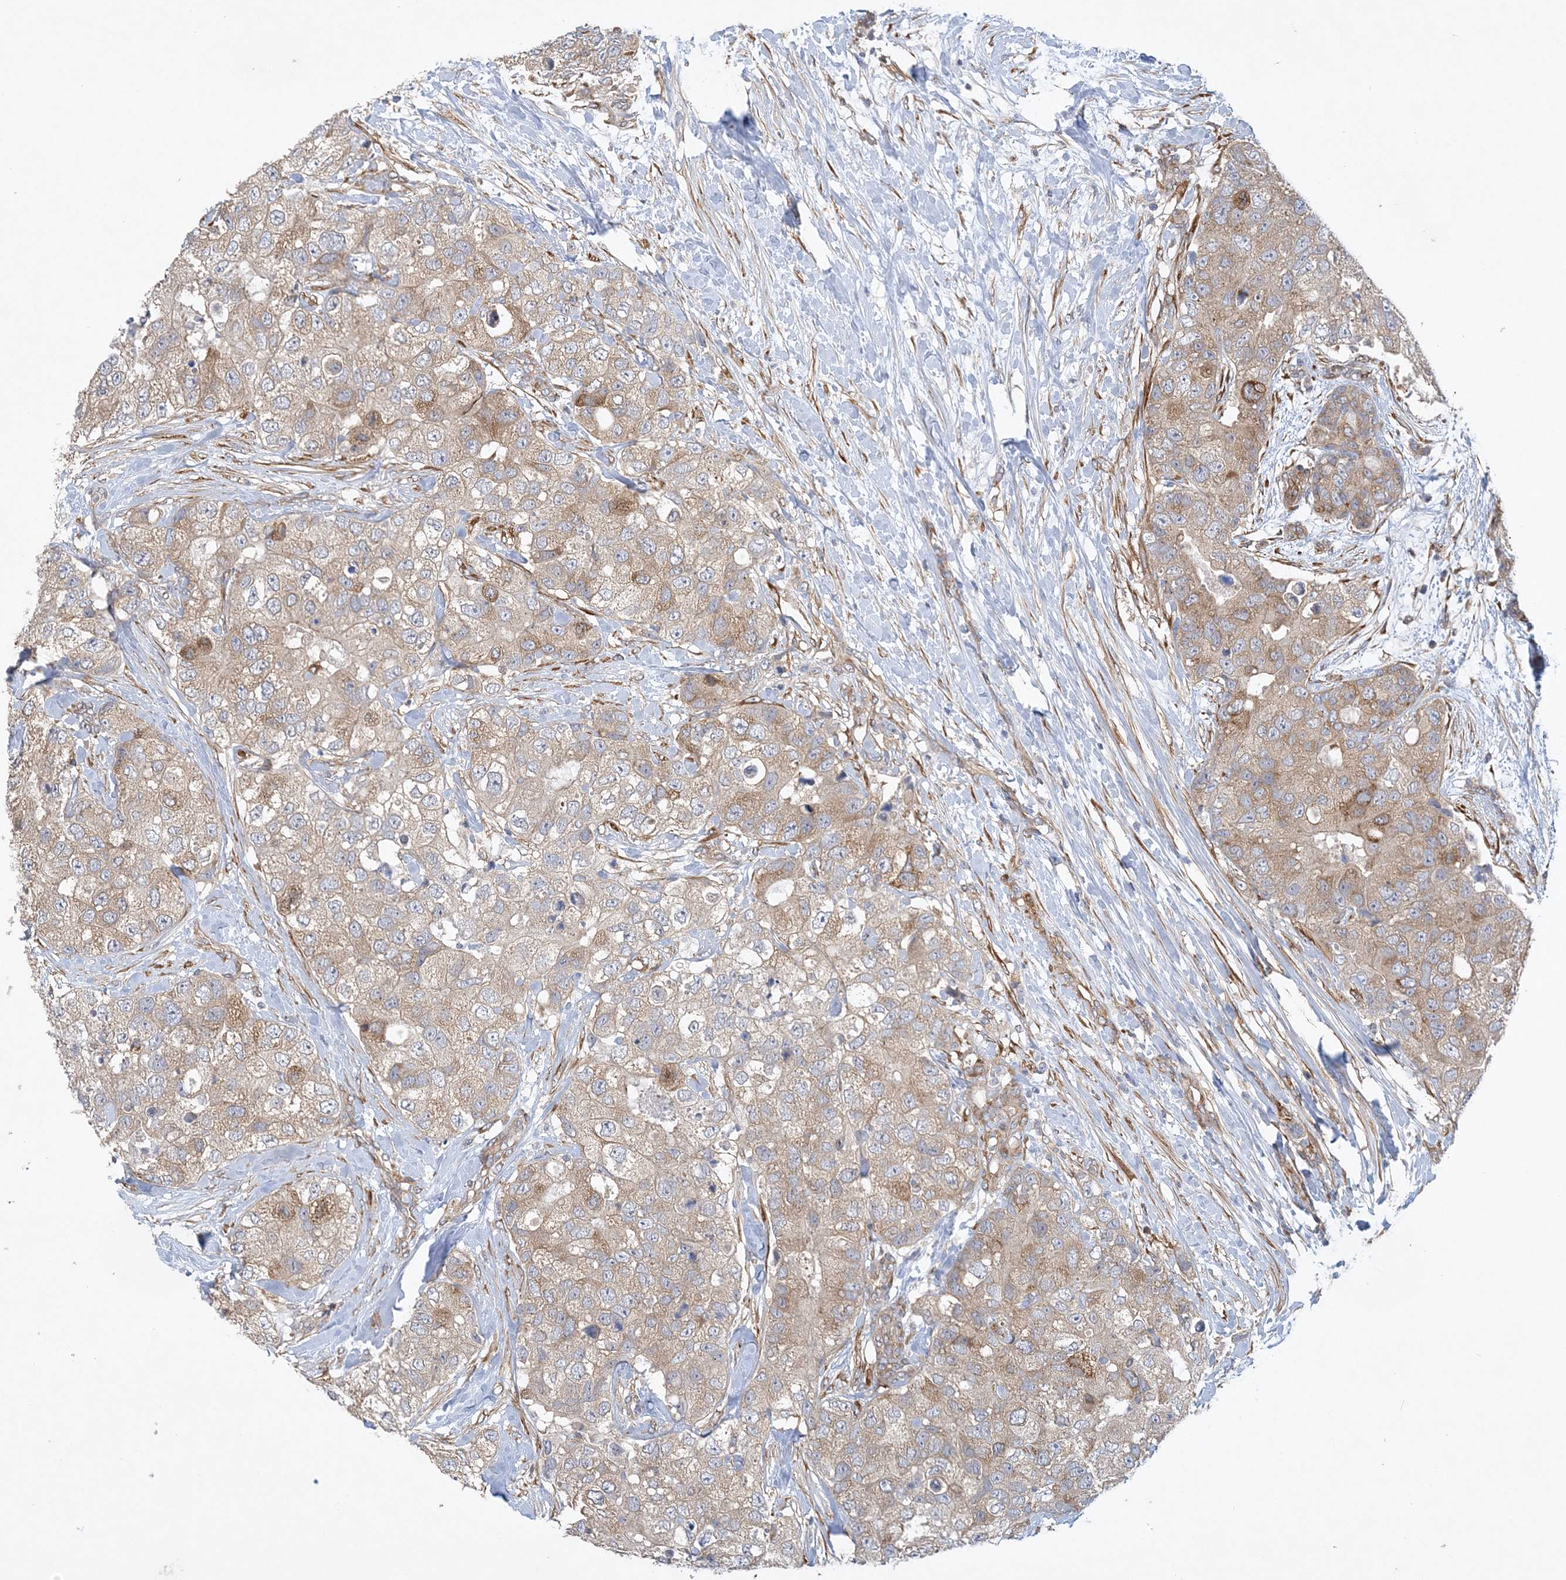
{"staining": {"intensity": "weak", "quantity": ">75%", "location": "cytoplasmic/membranous"}, "tissue": "breast cancer", "cell_type": "Tumor cells", "image_type": "cancer", "snomed": [{"axis": "morphology", "description": "Duct carcinoma"}, {"axis": "topography", "description": "Breast"}], "caption": "This is a micrograph of immunohistochemistry (IHC) staining of breast cancer (intraductal carcinoma), which shows weak staining in the cytoplasmic/membranous of tumor cells.", "gene": "MAP4K5", "patient": {"sex": "female", "age": 62}}